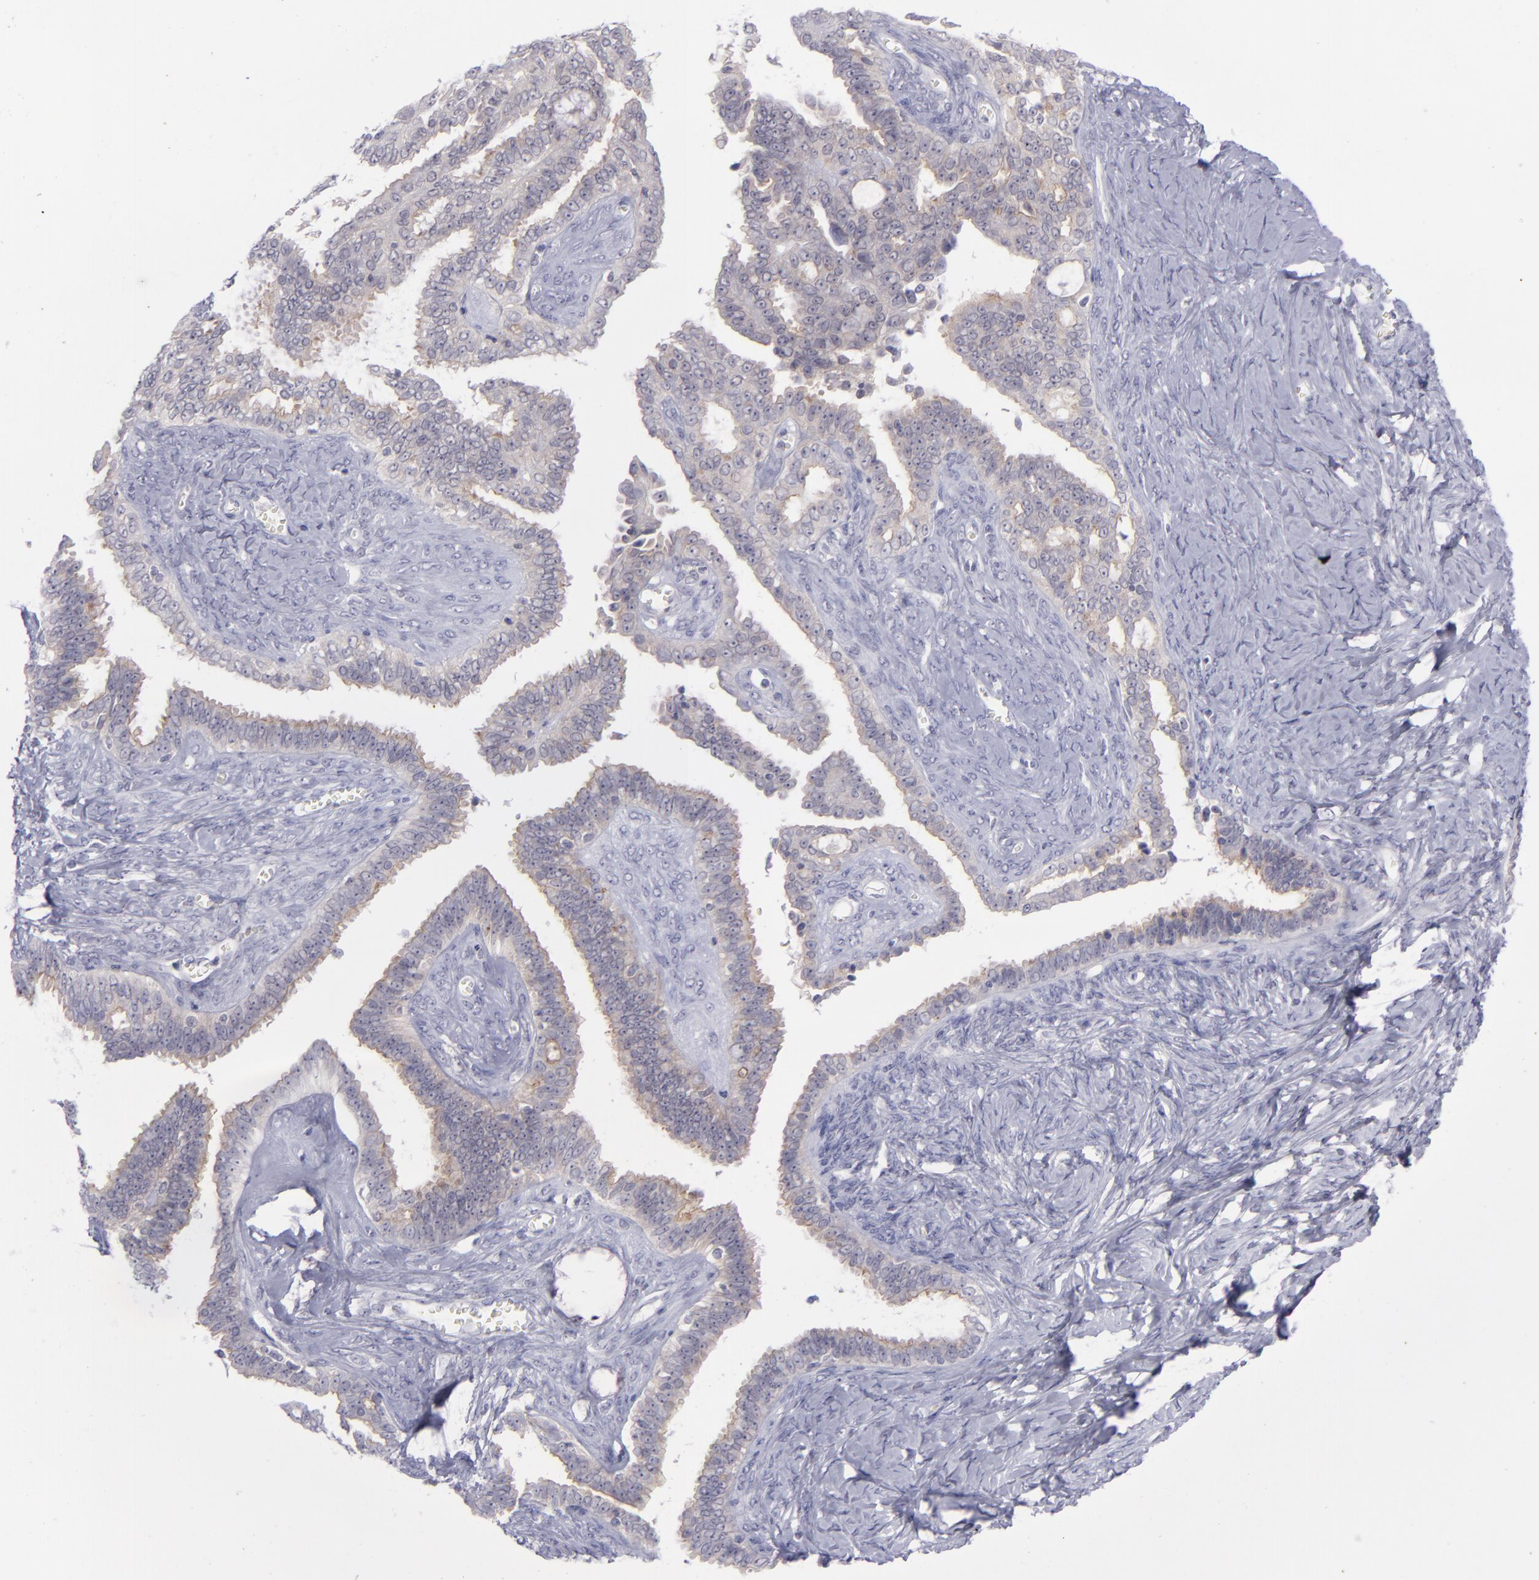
{"staining": {"intensity": "weak", "quantity": "25%-75%", "location": "cytoplasmic/membranous"}, "tissue": "ovarian cancer", "cell_type": "Tumor cells", "image_type": "cancer", "snomed": [{"axis": "morphology", "description": "Cystadenocarcinoma, serous, NOS"}, {"axis": "topography", "description": "Ovary"}], "caption": "Ovarian cancer (serous cystadenocarcinoma) stained for a protein demonstrates weak cytoplasmic/membranous positivity in tumor cells.", "gene": "EVPL", "patient": {"sex": "female", "age": 71}}